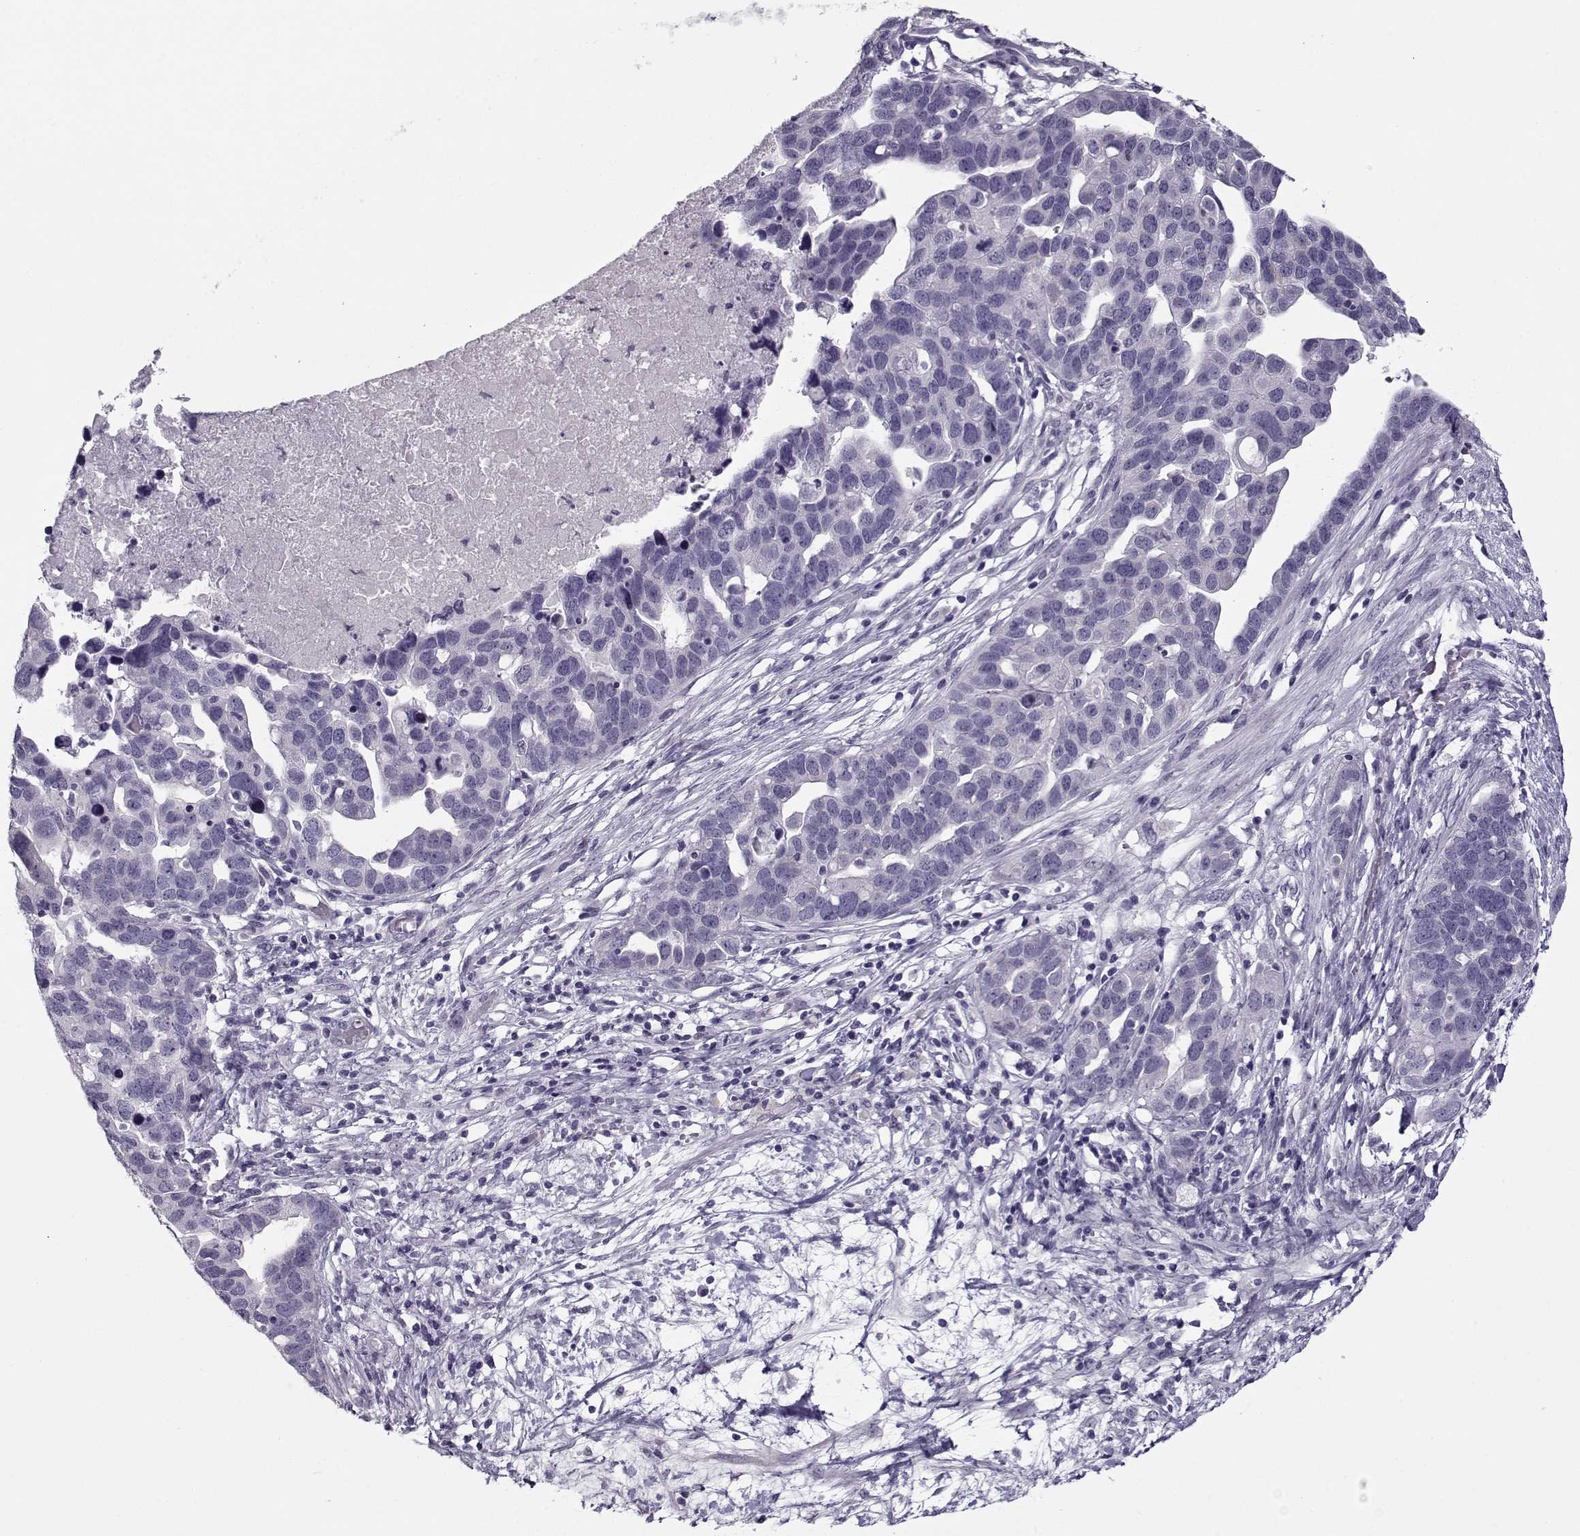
{"staining": {"intensity": "negative", "quantity": "none", "location": "none"}, "tissue": "ovarian cancer", "cell_type": "Tumor cells", "image_type": "cancer", "snomed": [{"axis": "morphology", "description": "Cystadenocarcinoma, serous, NOS"}, {"axis": "topography", "description": "Ovary"}], "caption": "Tumor cells show no significant positivity in ovarian cancer (serous cystadenocarcinoma).", "gene": "CIBAR1", "patient": {"sex": "female", "age": 54}}